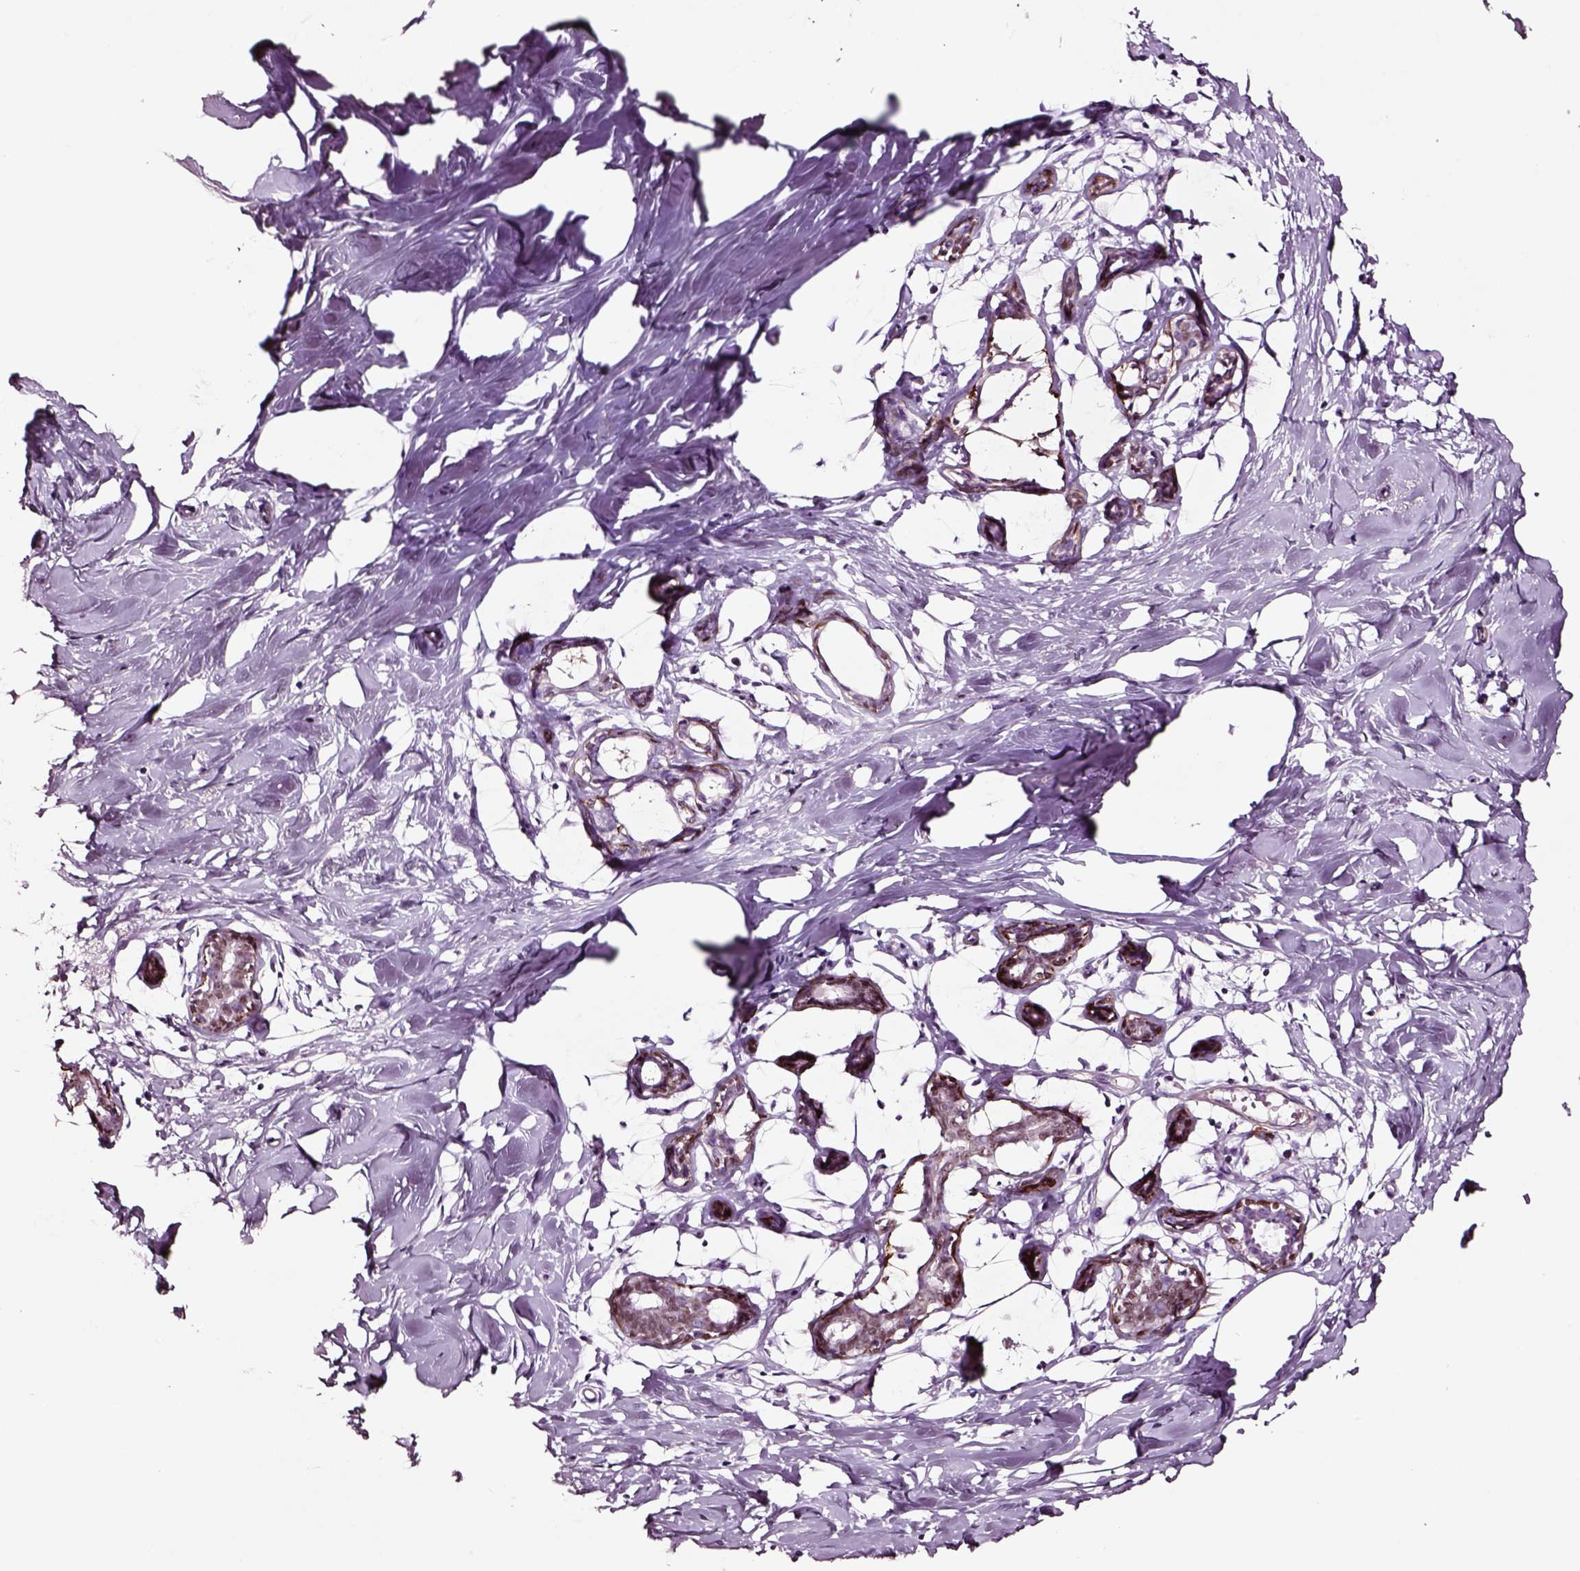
{"staining": {"intensity": "negative", "quantity": "none", "location": "none"}, "tissue": "breast", "cell_type": "Adipocytes", "image_type": "normal", "snomed": [{"axis": "morphology", "description": "Normal tissue, NOS"}, {"axis": "topography", "description": "Breast"}], "caption": "IHC histopathology image of normal breast stained for a protein (brown), which displays no staining in adipocytes.", "gene": "SOX10", "patient": {"sex": "female", "age": 27}}